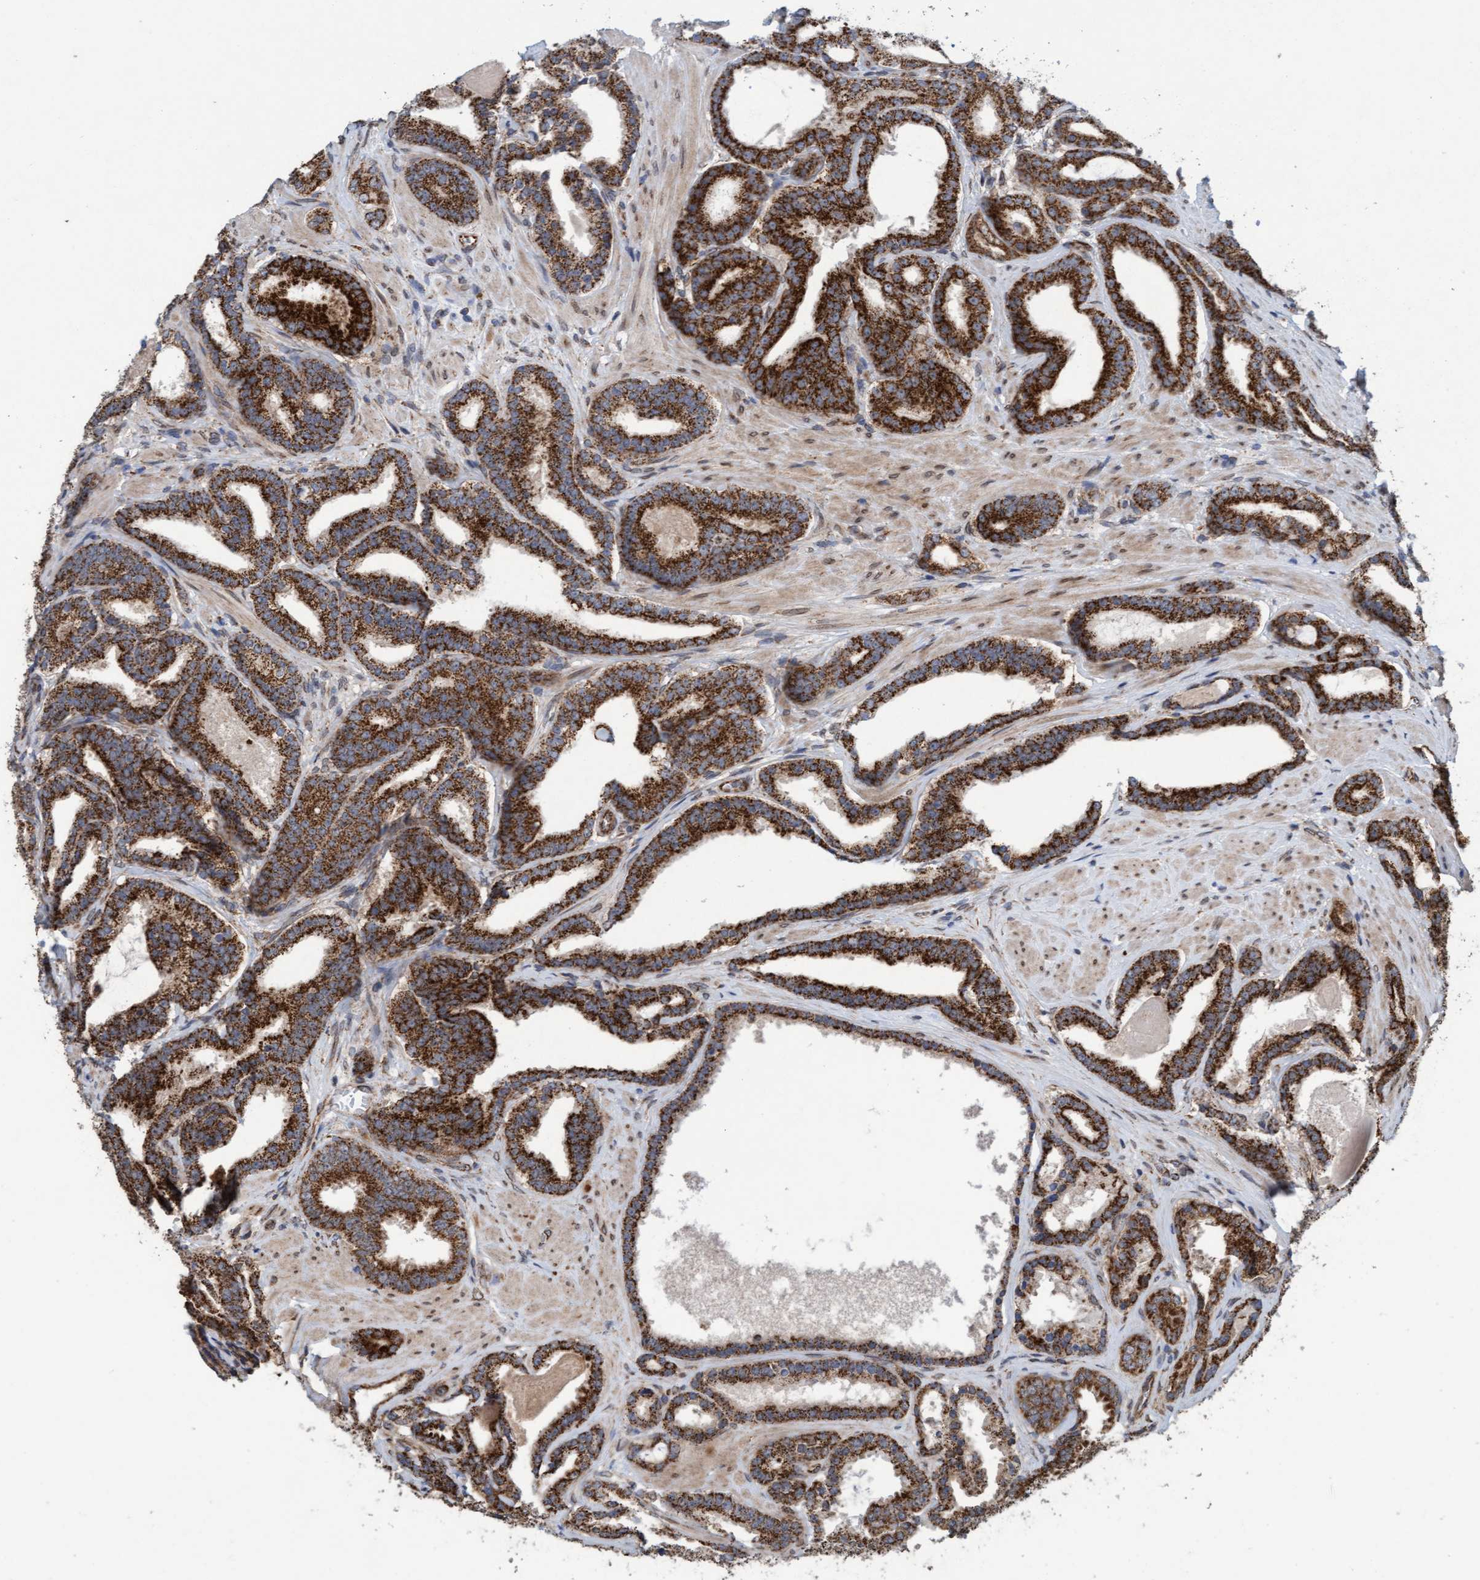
{"staining": {"intensity": "strong", "quantity": ">75%", "location": "cytoplasmic/membranous"}, "tissue": "prostate cancer", "cell_type": "Tumor cells", "image_type": "cancer", "snomed": [{"axis": "morphology", "description": "Adenocarcinoma, High grade"}, {"axis": "topography", "description": "Prostate"}], "caption": "Strong cytoplasmic/membranous staining is identified in approximately >75% of tumor cells in prostate cancer (adenocarcinoma (high-grade)). (DAB = brown stain, brightfield microscopy at high magnification).", "gene": "MRPS23", "patient": {"sex": "male", "age": 60}}